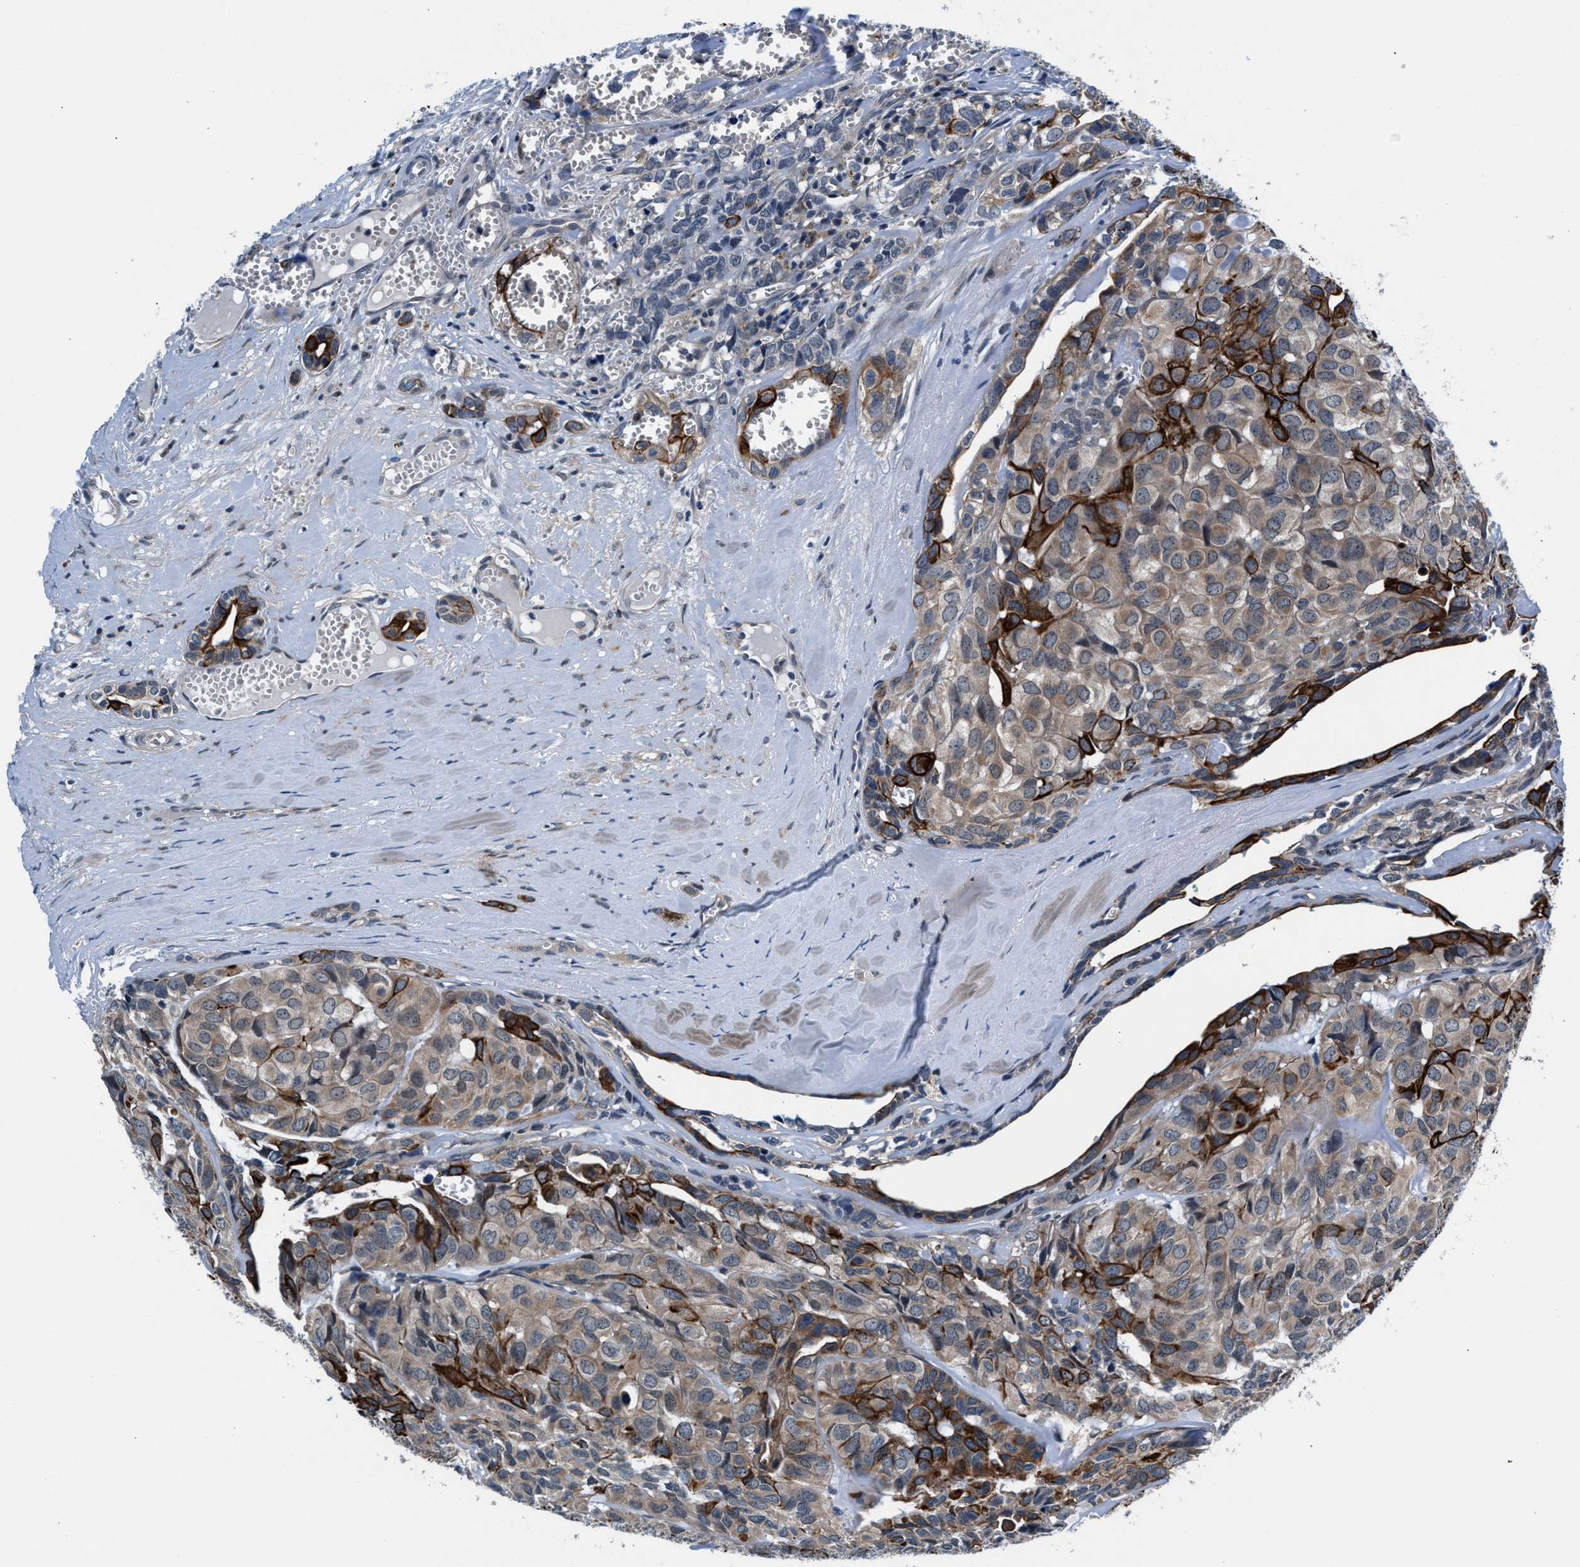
{"staining": {"intensity": "strong", "quantity": "<25%", "location": "cytoplasmic/membranous"}, "tissue": "head and neck cancer", "cell_type": "Tumor cells", "image_type": "cancer", "snomed": [{"axis": "morphology", "description": "Adenocarcinoma, NOS"}, {"axis": "topography", "description": "Salivary gland, NOS"}, {"axis": "topography", "description": "Head-Neck"}], "caption": "Head and neck cancer (adenocarcinoma) stained for a protein (brown) exhibits strong cytoplasmic/membranous positive staining in about <25% of tumor cells.", "gene": "PRPSAP2", "patient": {"sex": "female", "age": 76}}